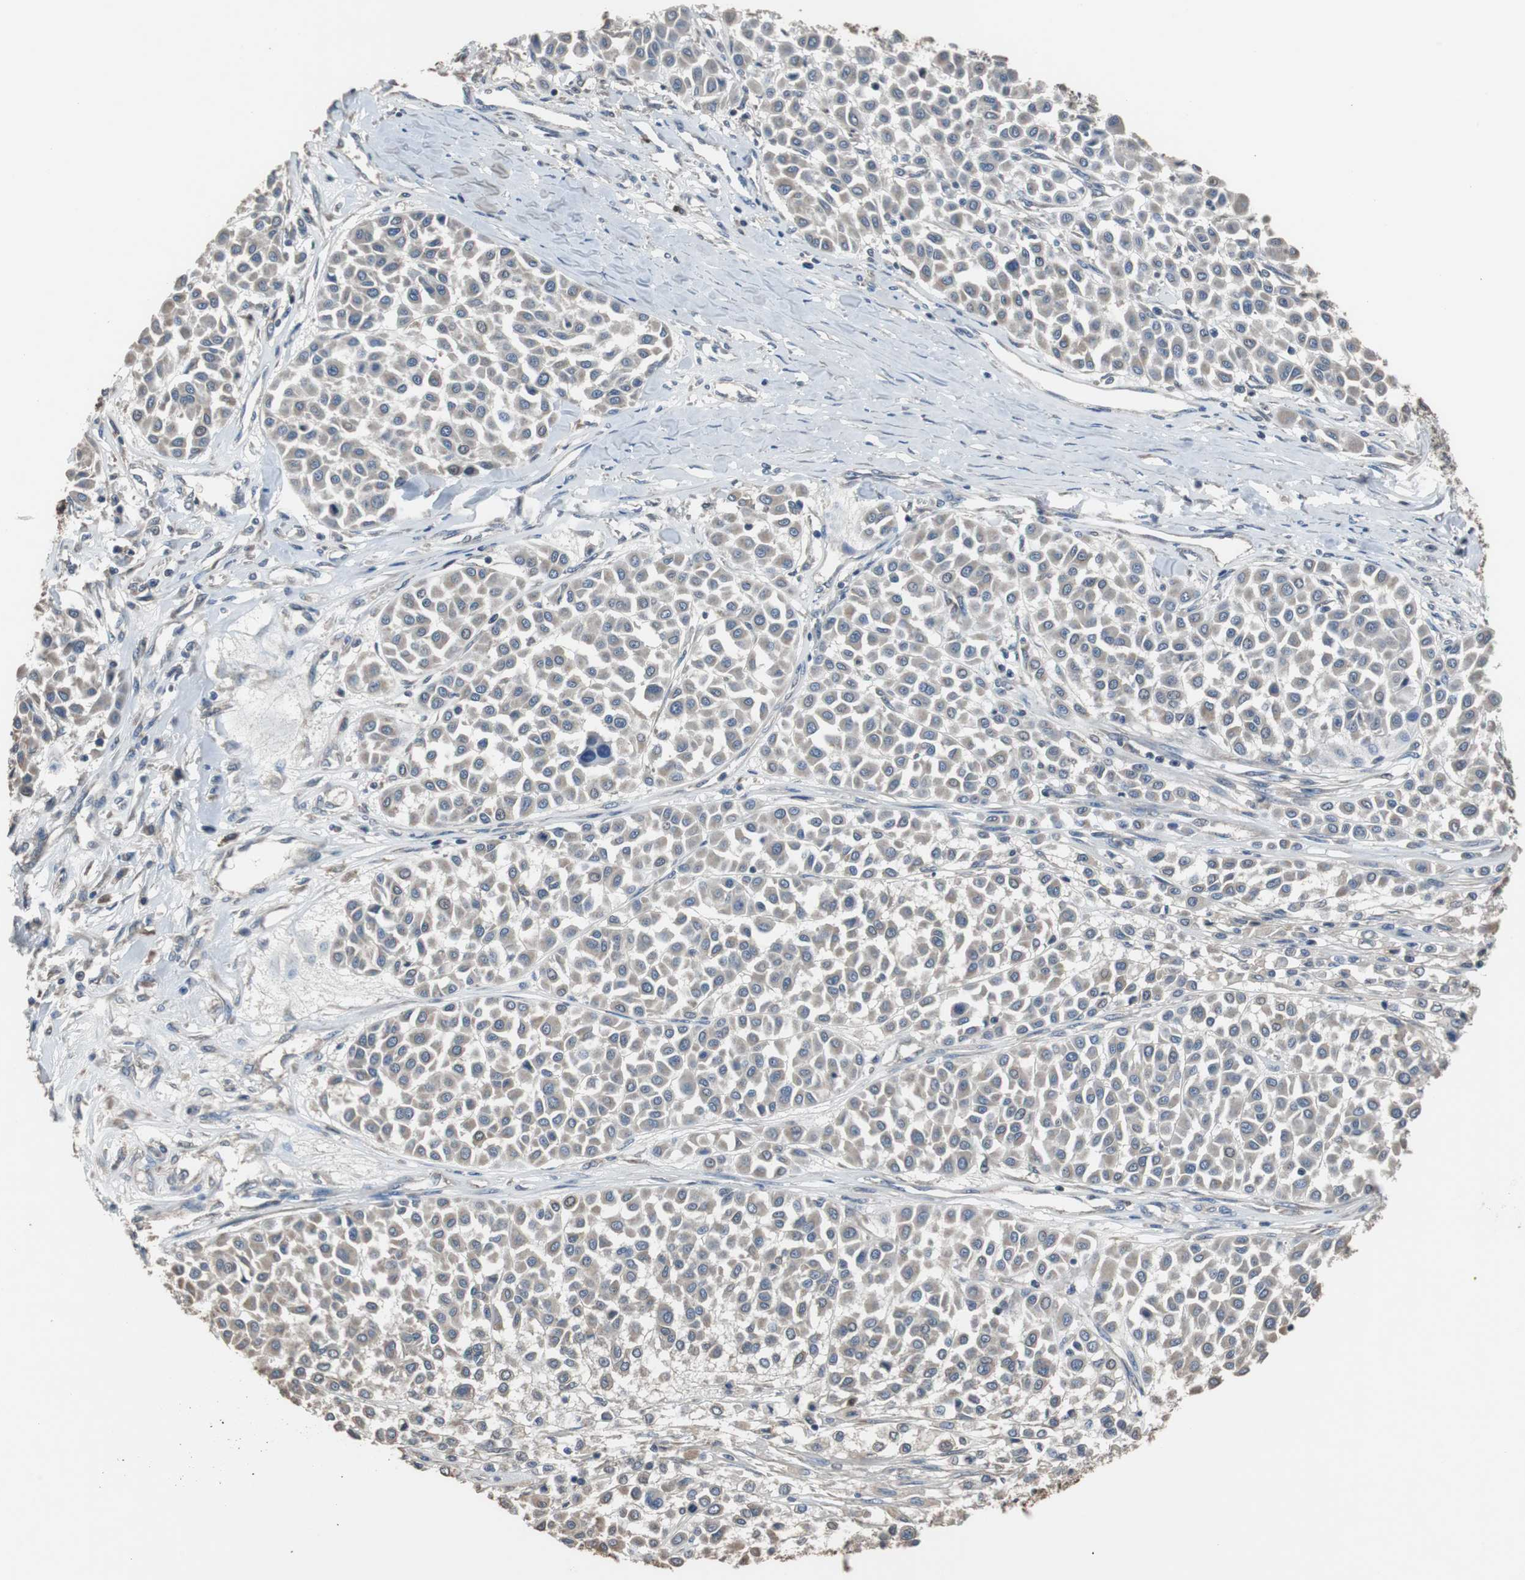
{"staining": {"intensity": "negative", "quantity": "none", "location": "none"}, "tissue": "melanoma", "cell_type": "Tumor cells", "image_type": "cancer", "snomed": [{"axis": "morphology", "description": "Malignant melanoma, Metastatic site"}, {"axis": "topography", "description": "Soft tissue"}], "caption": "A micrograph of human melanoma is negative for staining in tumor cells. (DAB (3,3'-diaminobenzidine) immunohistochemistry (IHC) with hematoxylin counter stain).", "gene": "SCIMP", "patient": {"sex": "male", "age": 41}}